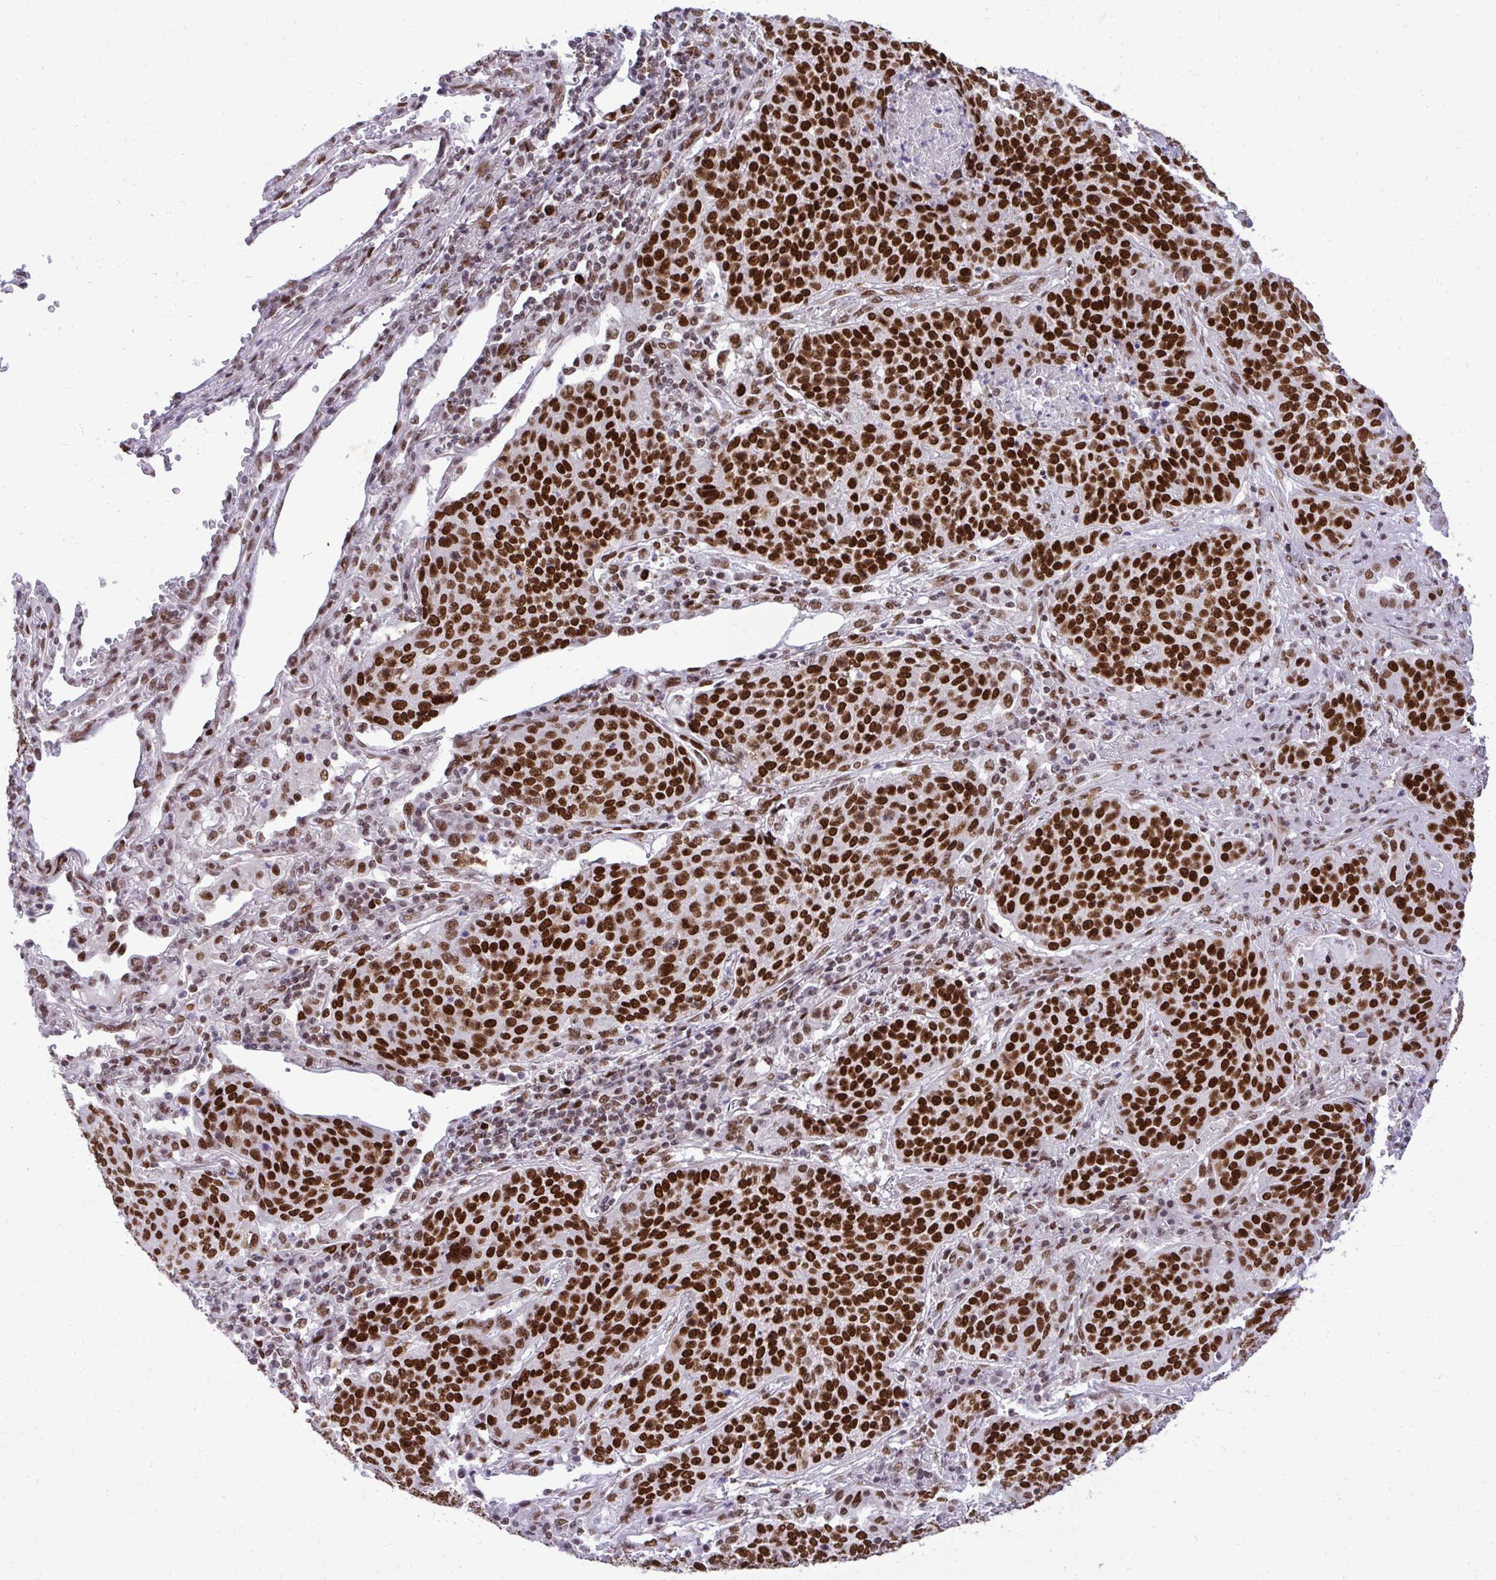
{"staining": {"intensity": "strong", "quantity": ">75%", "location": "nuclear"}, "tissue": "lung cancer", "cell_type": "Tumor cells", "image_type": "cancer", "snomed": [{"axis": "morphology", "description": "Squamous cell carcinoma, NOS"}, {"axis": "topography", "description": "Lung"}], "caption": "Squamous cell carcinoma (lung) stained with DAB IHC displays high levels of strong nuclear expression in approximately >75% of tumor cells.", "gene": "CDYL", "patient": {"sex": "male", "age": 63}}